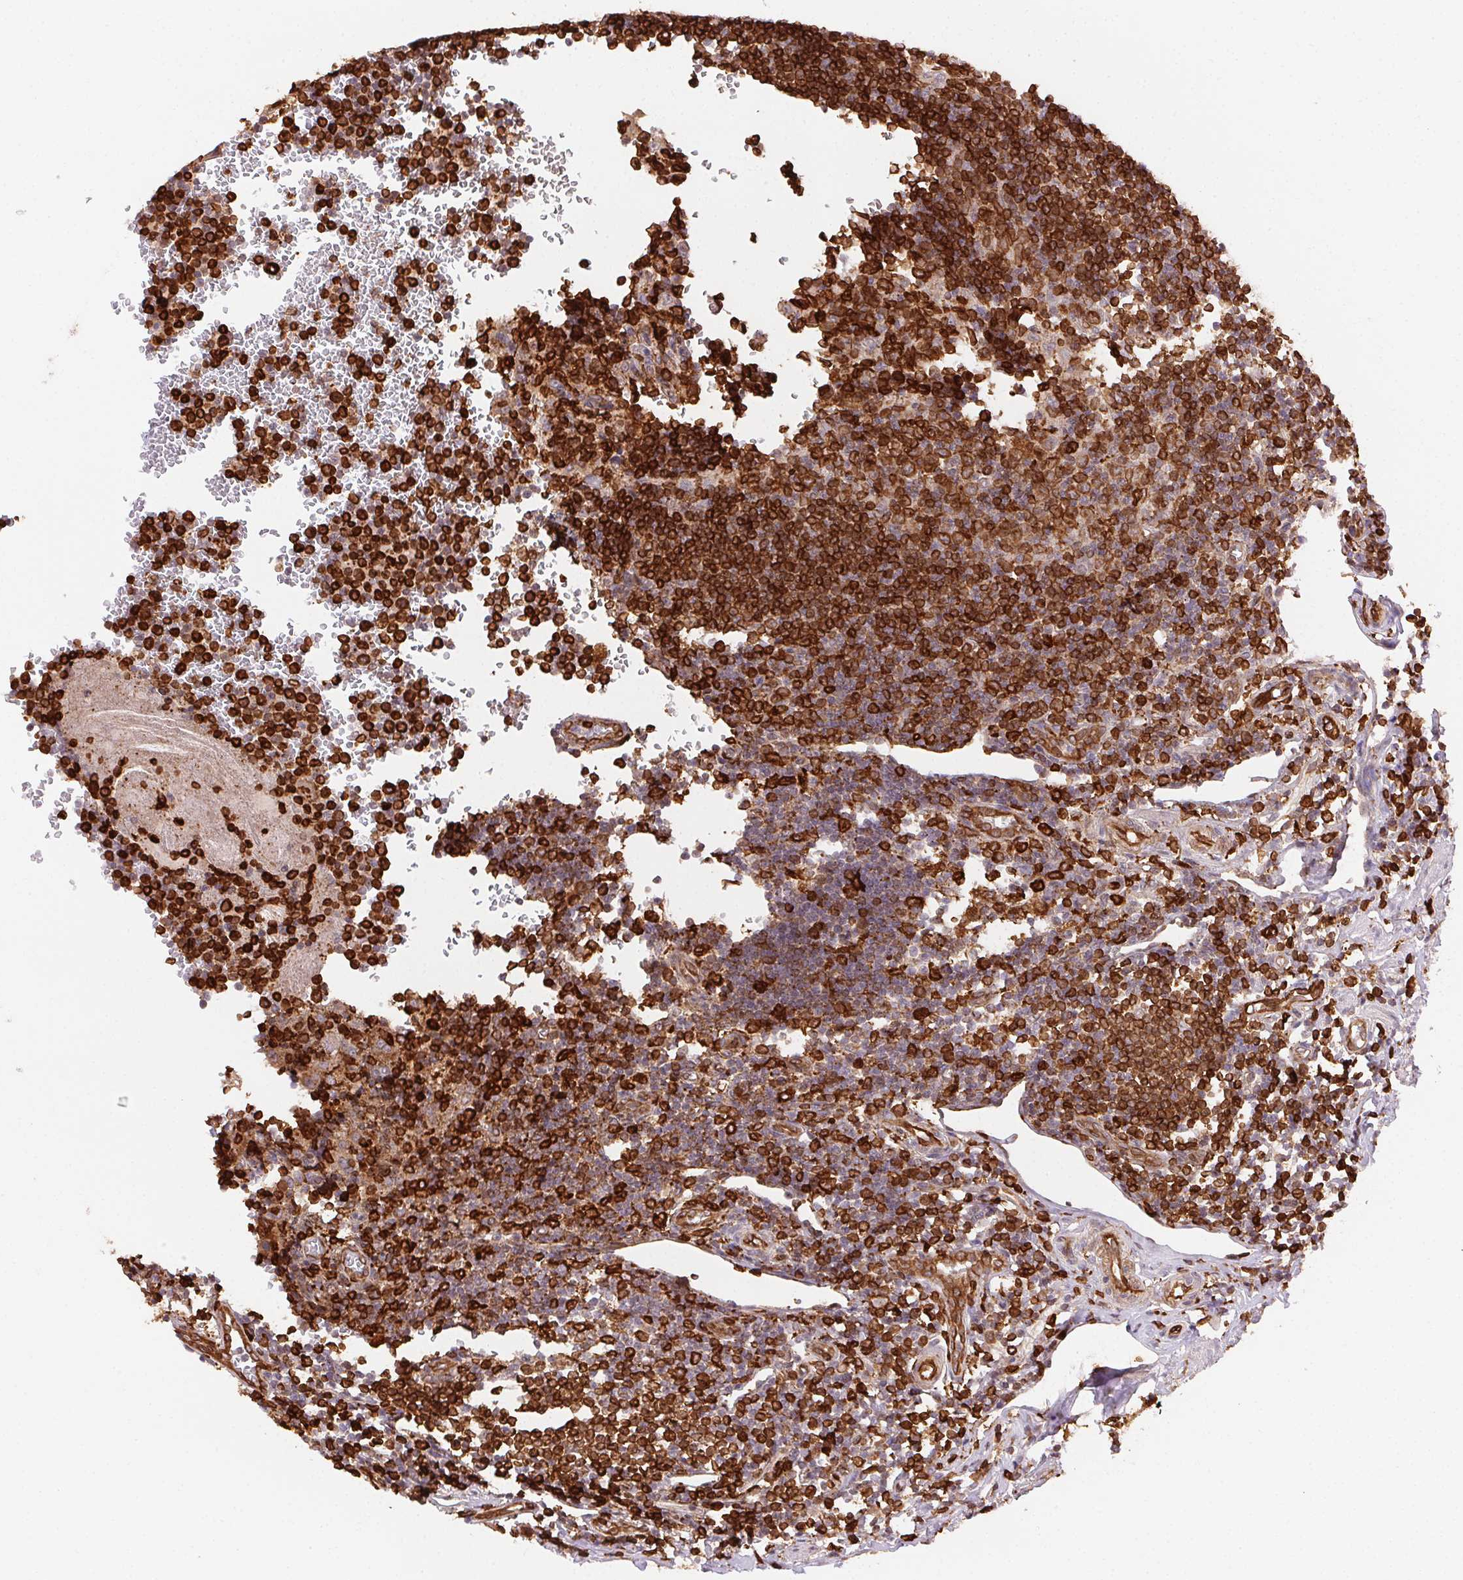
{"staining": {"intensity": "strong", "quantity": "25%-75%", "location": "cytoplasmic/membranous"}, "tissue": "appendix", "cell_type": "Glandular cells", "image_type": "normal", "snomed": [{"axis": "morphology", "description": "Normal tissue, NOS"}, {"axis": "topography", "description": "Appendix"}], "caption": "Immunohistochemical staining of benign human appendix demonstrates high levels of strong cytoplasmic/membranous positivity in about 25%-75% of glandular cells. The staining was performed using DAB (3,3'-diaminobenzidine) to visualize the protein expression in brown, while the nuclei were stained in blue with hematoxylin (Magnification: 20x).", "gene": "RNASET2", "patient": {"sex": "male", "age": 18}}